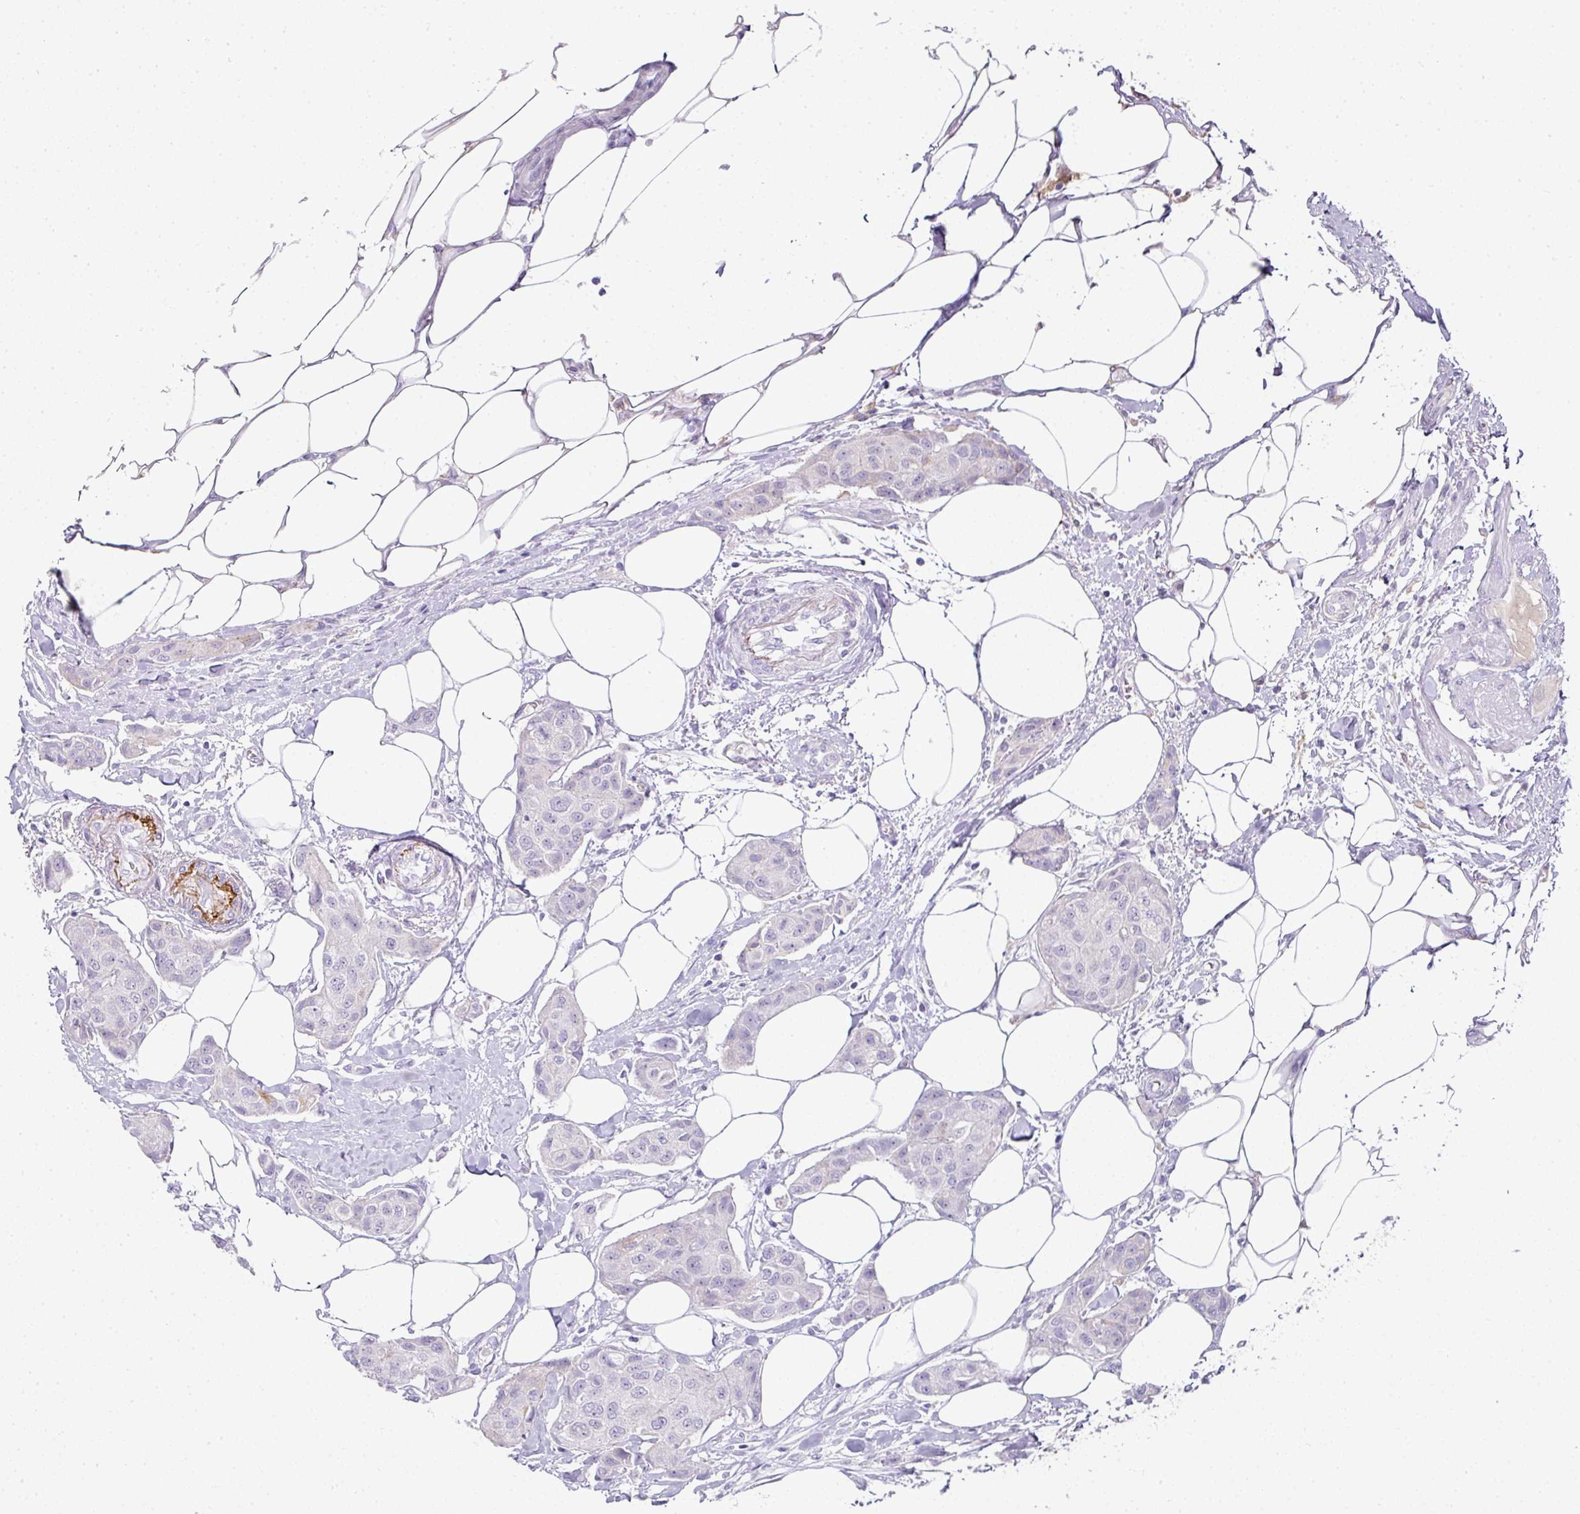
{"staining": {"intensity": "negative", "quantity": "none", "location": "none"}, "tissue": "breast cancer", "cell_type": "Tumor cells", "image_type": "cancer", "snomed": [{"axis": "morphology", "description": "Duct carcinoma"}, {"axis": "topography", "description": "Breast"}, {"axis": "topography", "description": "Lymph node"}], "caption": "This is a photomicrograph of immunohistochemistry staining of breast cancer, which shows no expression in tumor cells.", "gene": "FGF17", "patient": {"sex": "female", "age": 80}}